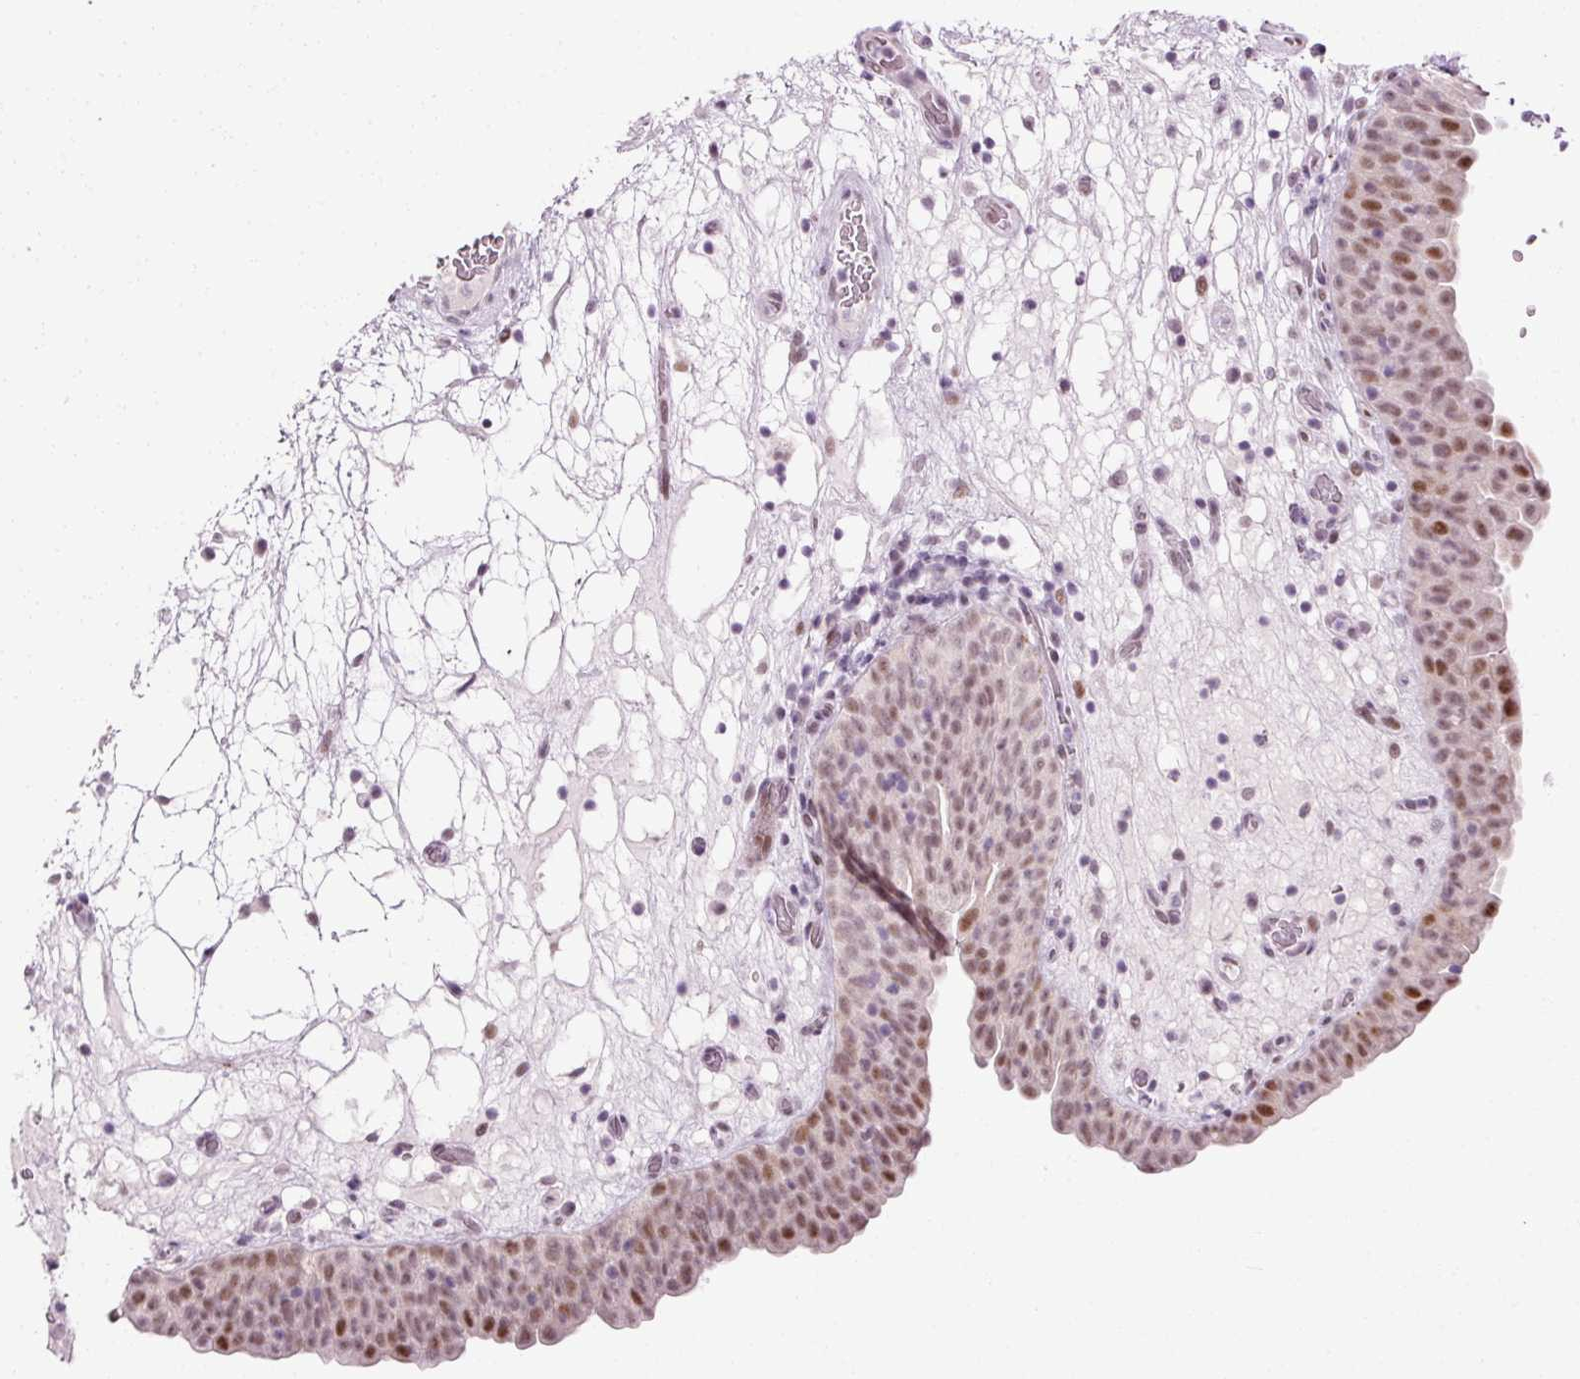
{"staining": {"intensity": "moderate", "quantity": ">75%", "location": "nuclear"}, "tissue": "urinary bladder", "cell_type": "Urothelial cells", "image_type": "normal", "snomed": [{"axis": "morphology", "description": "Normal tissue, NOS"}, {"axis": "topography", "description": "Urinary bladder"}], "caption": "Immunohistochemical staining of unremarkable urinary bladder exhibits medium levels of moderate nuclear positivity in approximately >75% of urothelial cells. The staining was performed using DAB, with brown indicating positive protein expression. Nuclei are stained blue with hematoxylin.", "gene": "ANKRD20A1", "patient": {"sex": "male", "age": 71}}